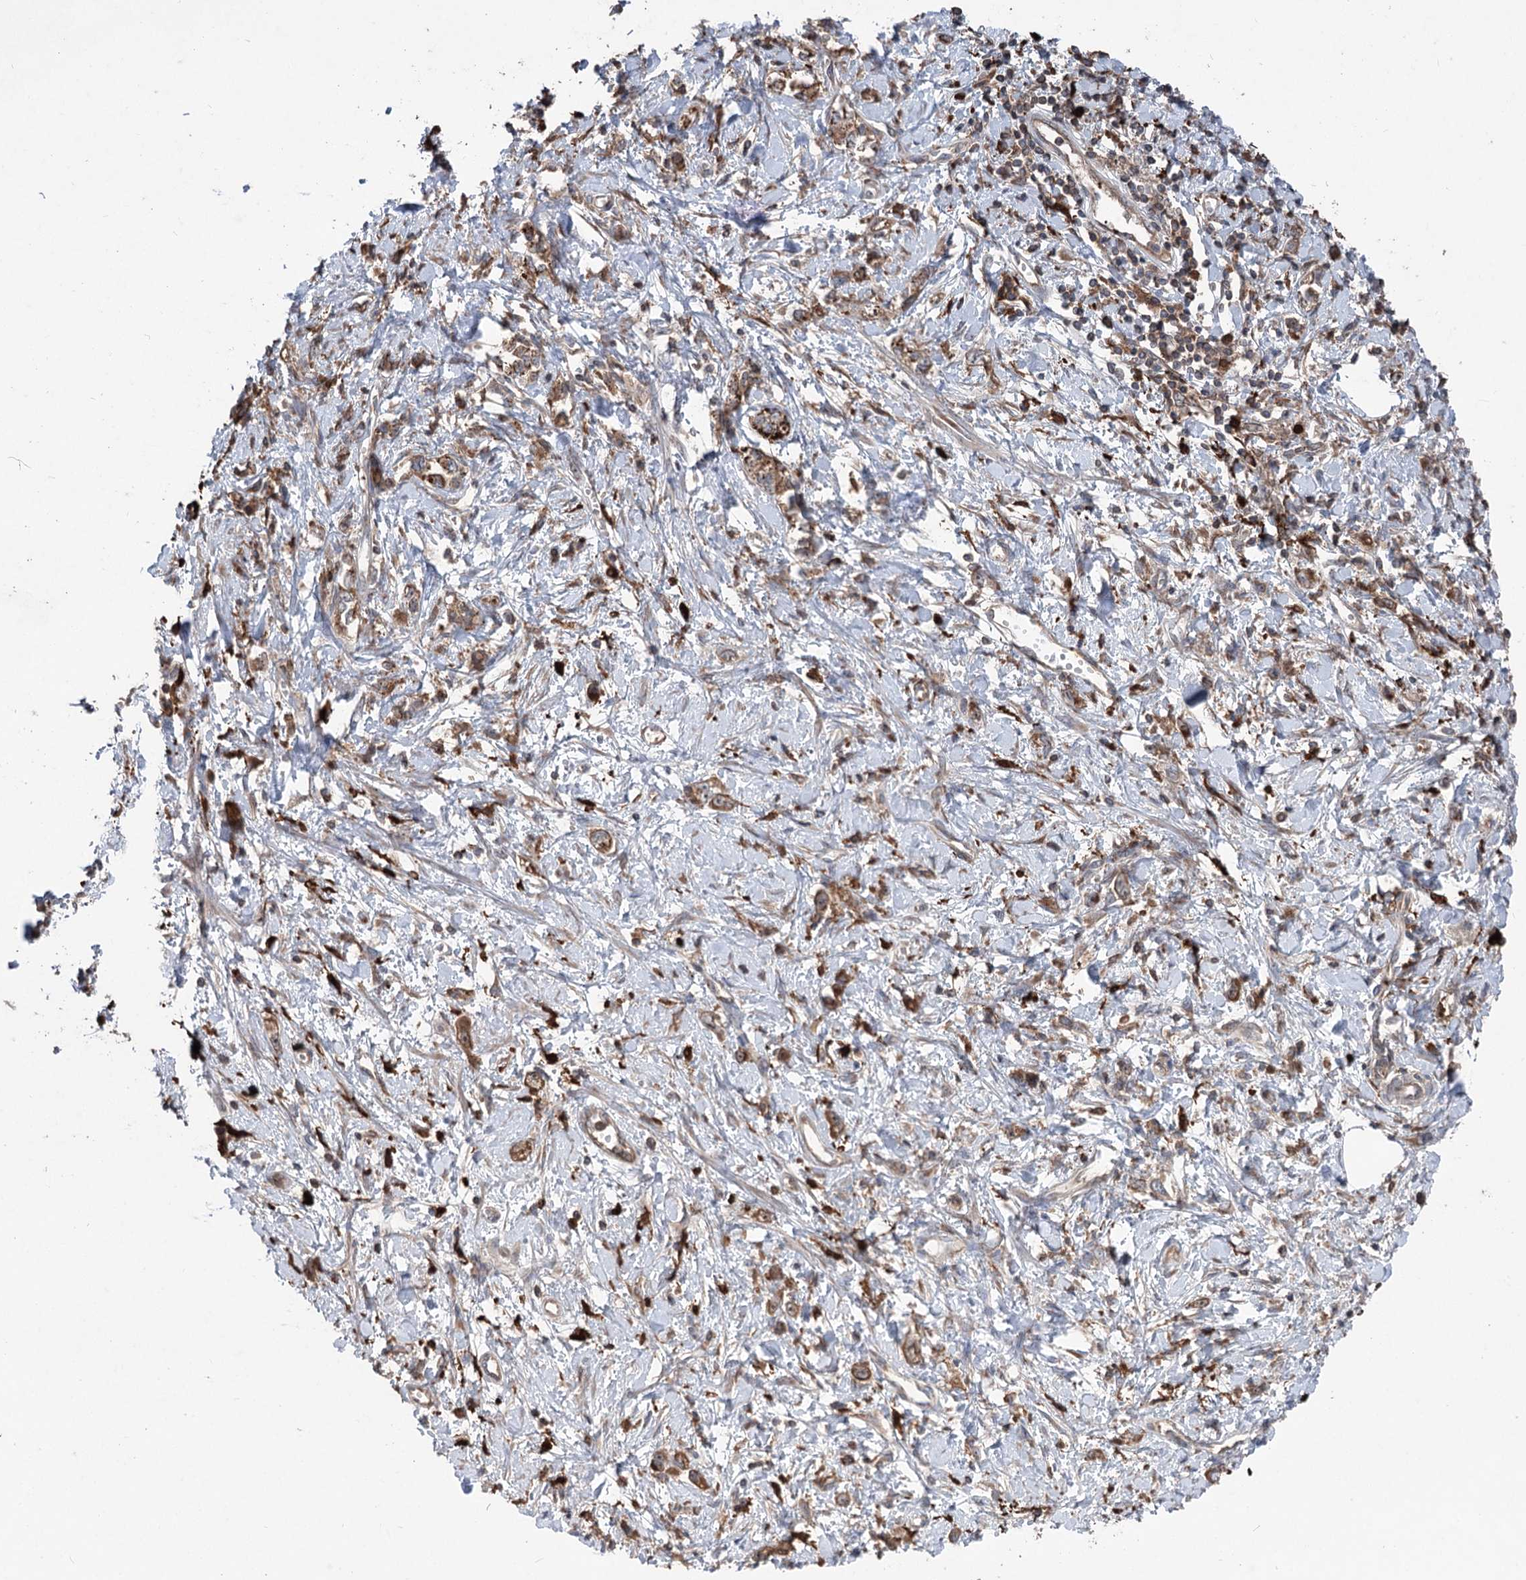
{"staining": {"intensity": "moderate", "quantity": ">75%", "location": "cytoplasmic/membranous"}, "tissue": "stomach cancer", "cell_type": "Tumor cells", "image_type": "cancer", "snomed": [{"axis": "morphology", "description": "Adenocarcinoma, NOS"}, {"axis": "topography", "description": "Stomach"}], "caption": "Adenocarcinoma (stomach) tissue demonstrates moderate cytoplasmic/membranous staining in approximately >75% of tumor cells, visualized by immunohistochemistry.", "gene": "PPP1R21", "patient": {"sex": "female", "age": 76}}